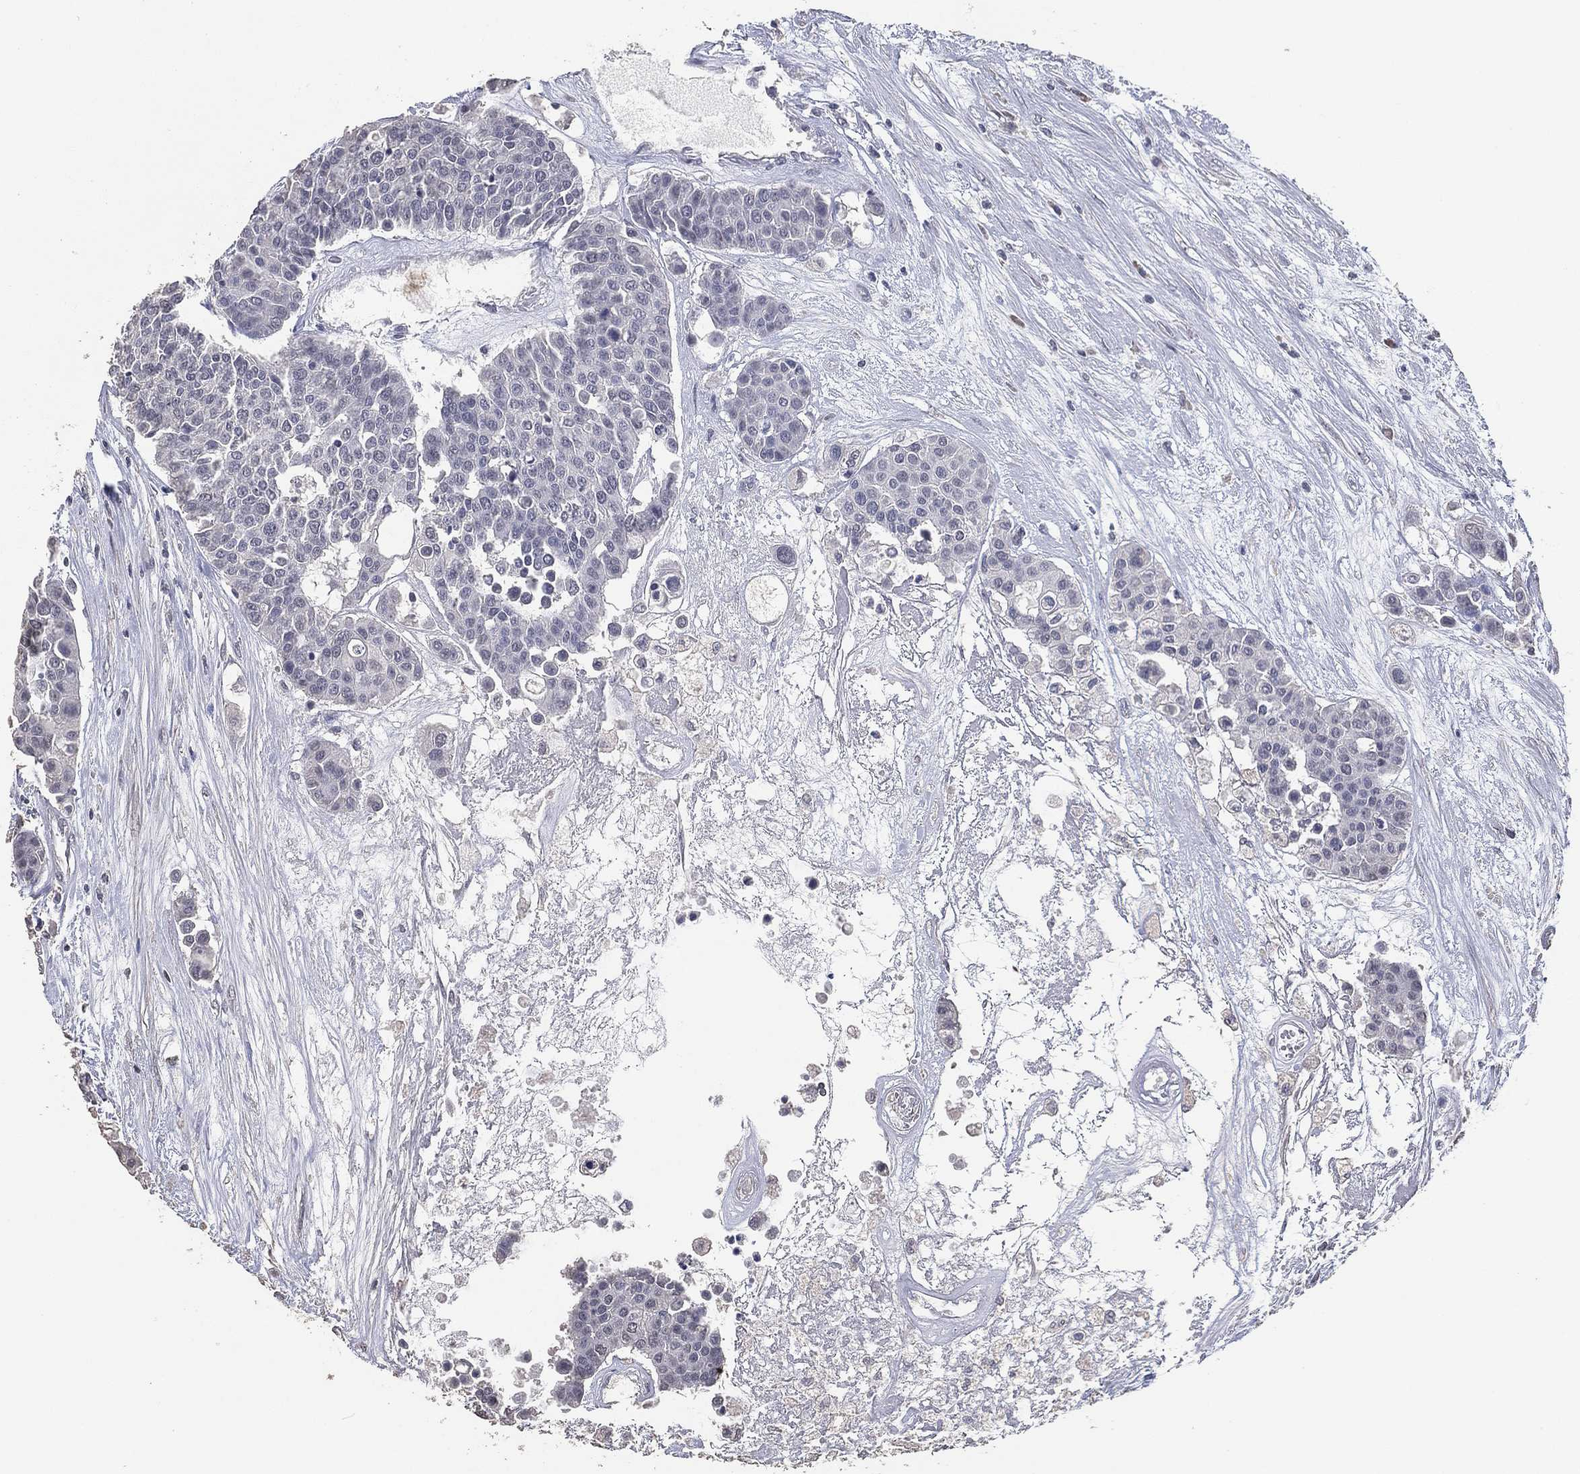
{"staining": {"intensity": "negative", "quantity": "none", "location": "none"}, "tissue": "carcinoid", "cell_type": "Tumor cells", "image_type": "cancer", "snomed": [{"axis": "morphology", "description": "Carcinoid, malignant, NOS"}, {"axis": "topography", "description": "Colon"}], "caption": "High power microscopy image of an immunohistochemistry (IHC) photomicrograph of carcinoid, revealing no significant expression in tumor cells. Brightfield microscopy of IHC stained with DAB (3,3'-diaminobenzidine) (brown) and hematoxylin (blue), captured at high magnification.", "gene": "DSG1", "patient": {"sex": "male", "age": 81}}